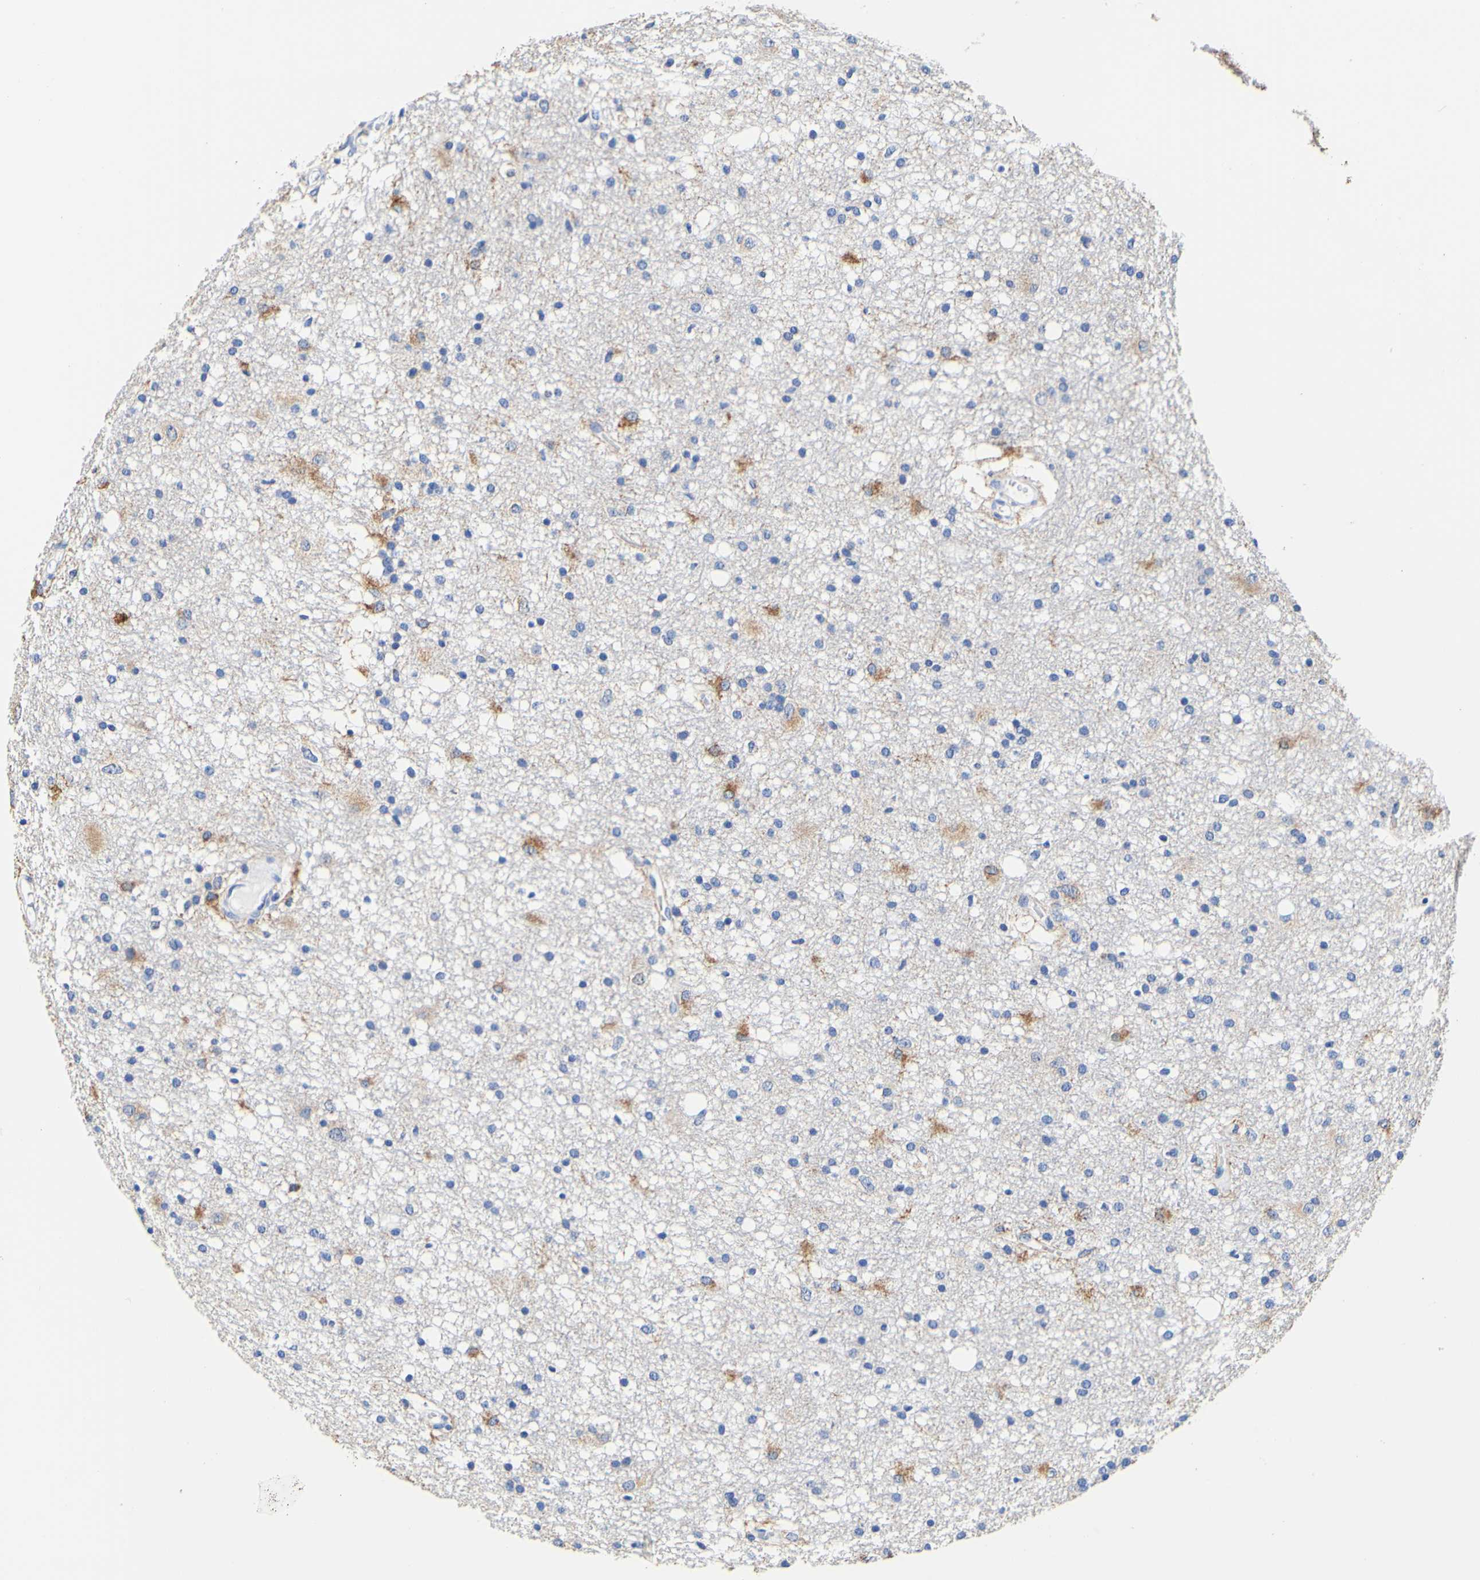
{"staining": {"intensity": "moderate", "quantity": "<25%", "location": "cytoplasmic/membranous"}, "tissue": "glioma", "cell_type": "Tumor cells", "image_type": "cancer", "snomed": [{"axis": "morphology", "description": "Glioma, malignant, High grade"}, {"axis": "topography", "description": "Brain"}], "caption": "An immunohistochemistry histopathology image of neoplastic tissue is shown. Protein staining in brown shows moderate cytoplasmic/membranous positivity in glioma within tumor cells.", "gene": "CAMK4", "patient": {"sex": "female", "age": 59}}